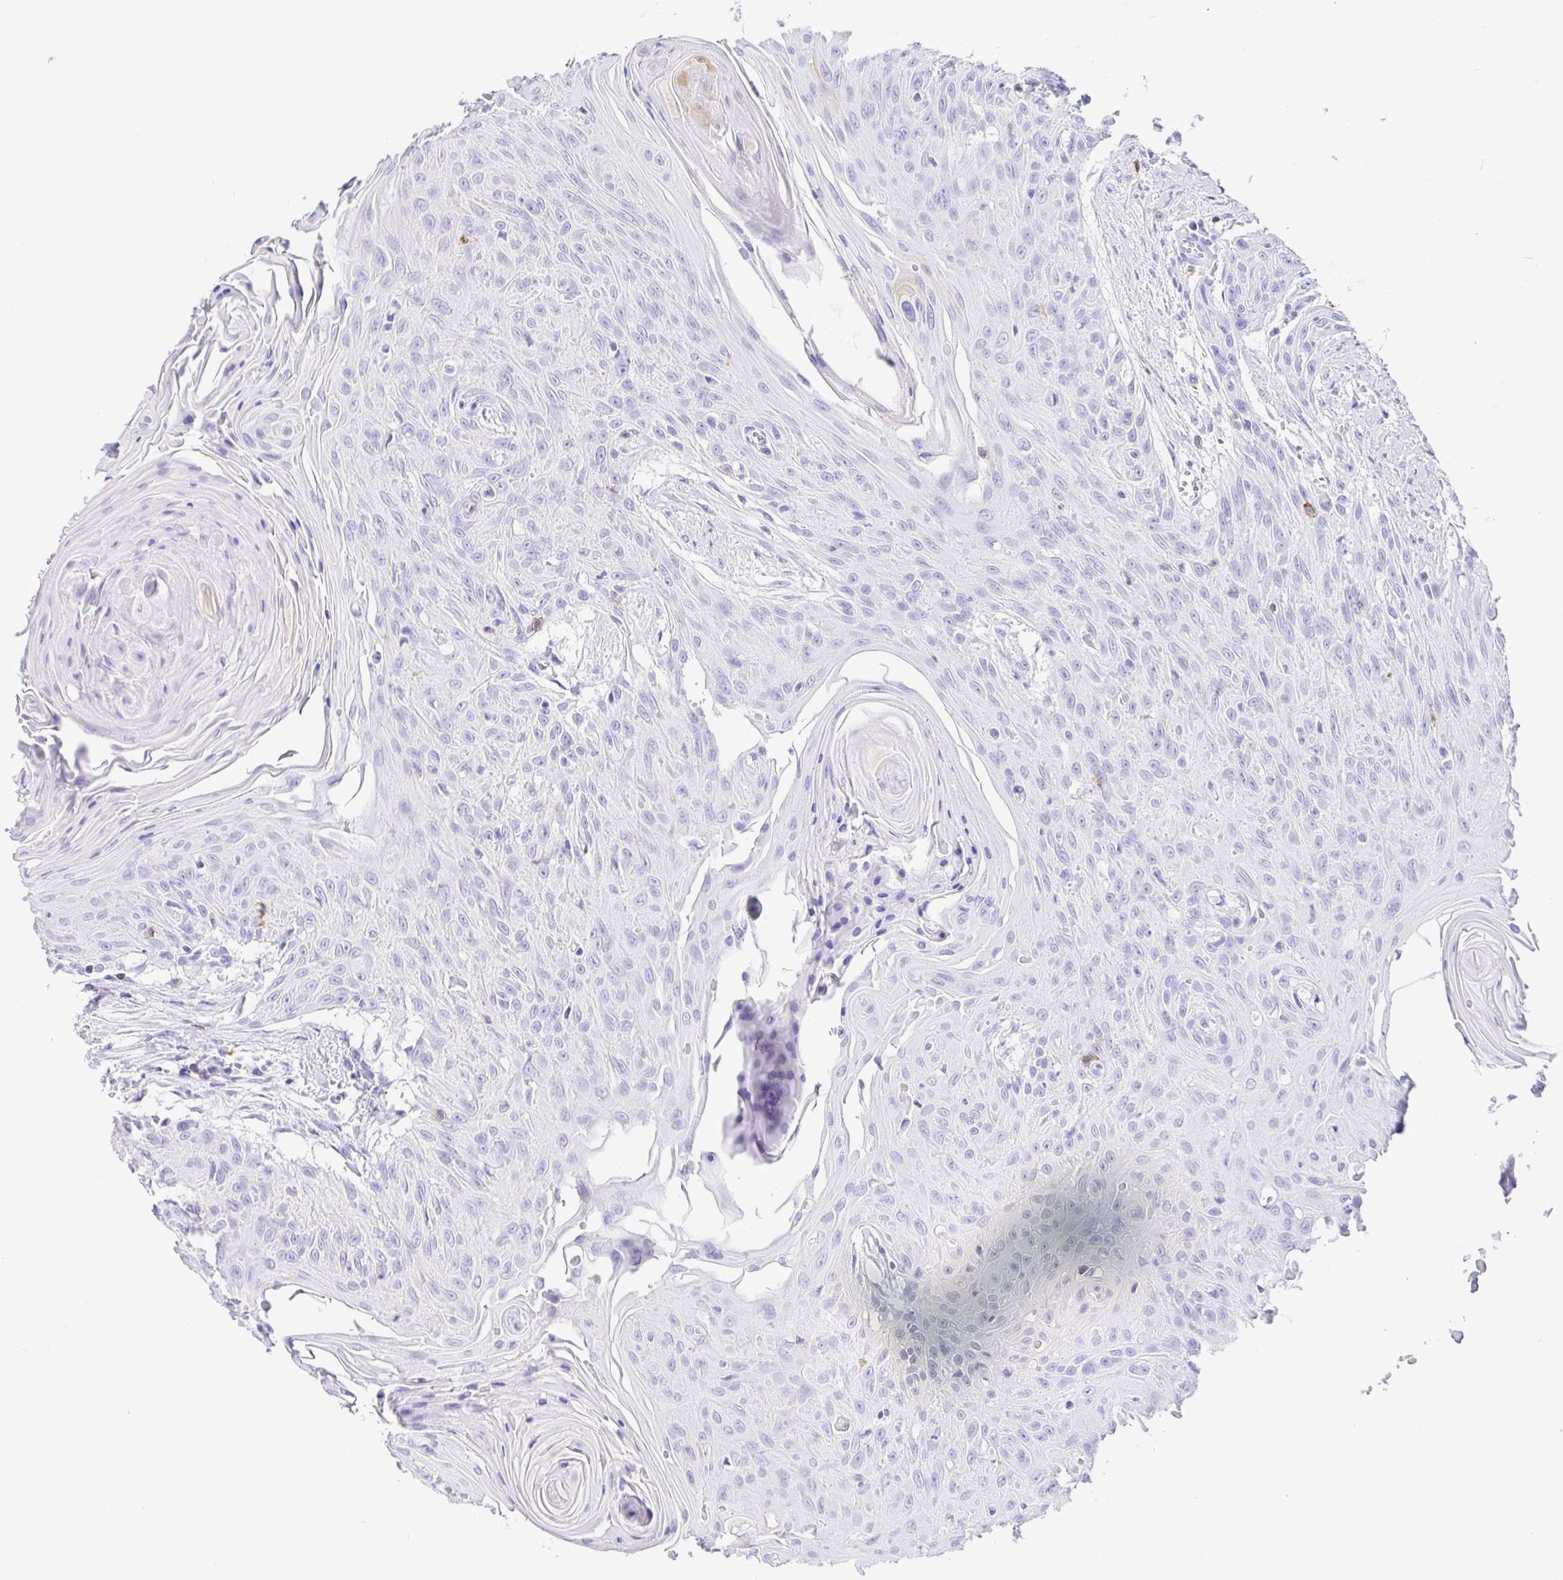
{"staining": {"intensity": "negative", "quantity": "none", "location": "none"}, "tissue": "head and neck cancer", "cell_type": "Tumor cells", "image_type": "cancer", "snomed": [{"axis": "morphology", "description": "Squamous cell carcinoma, NOS"}, {"axis": "topography", "description": "Lymph node"}, {"axis": "topography", "description": "Salivary gland"}, {"axis": "topography", "description": "Head-Neck"}], "caption": "A micrograph of human head and neck cancer is negative for staining in tumor cells.", "gene": "CD5", "patient": {"sex": "female", "age": 74}}